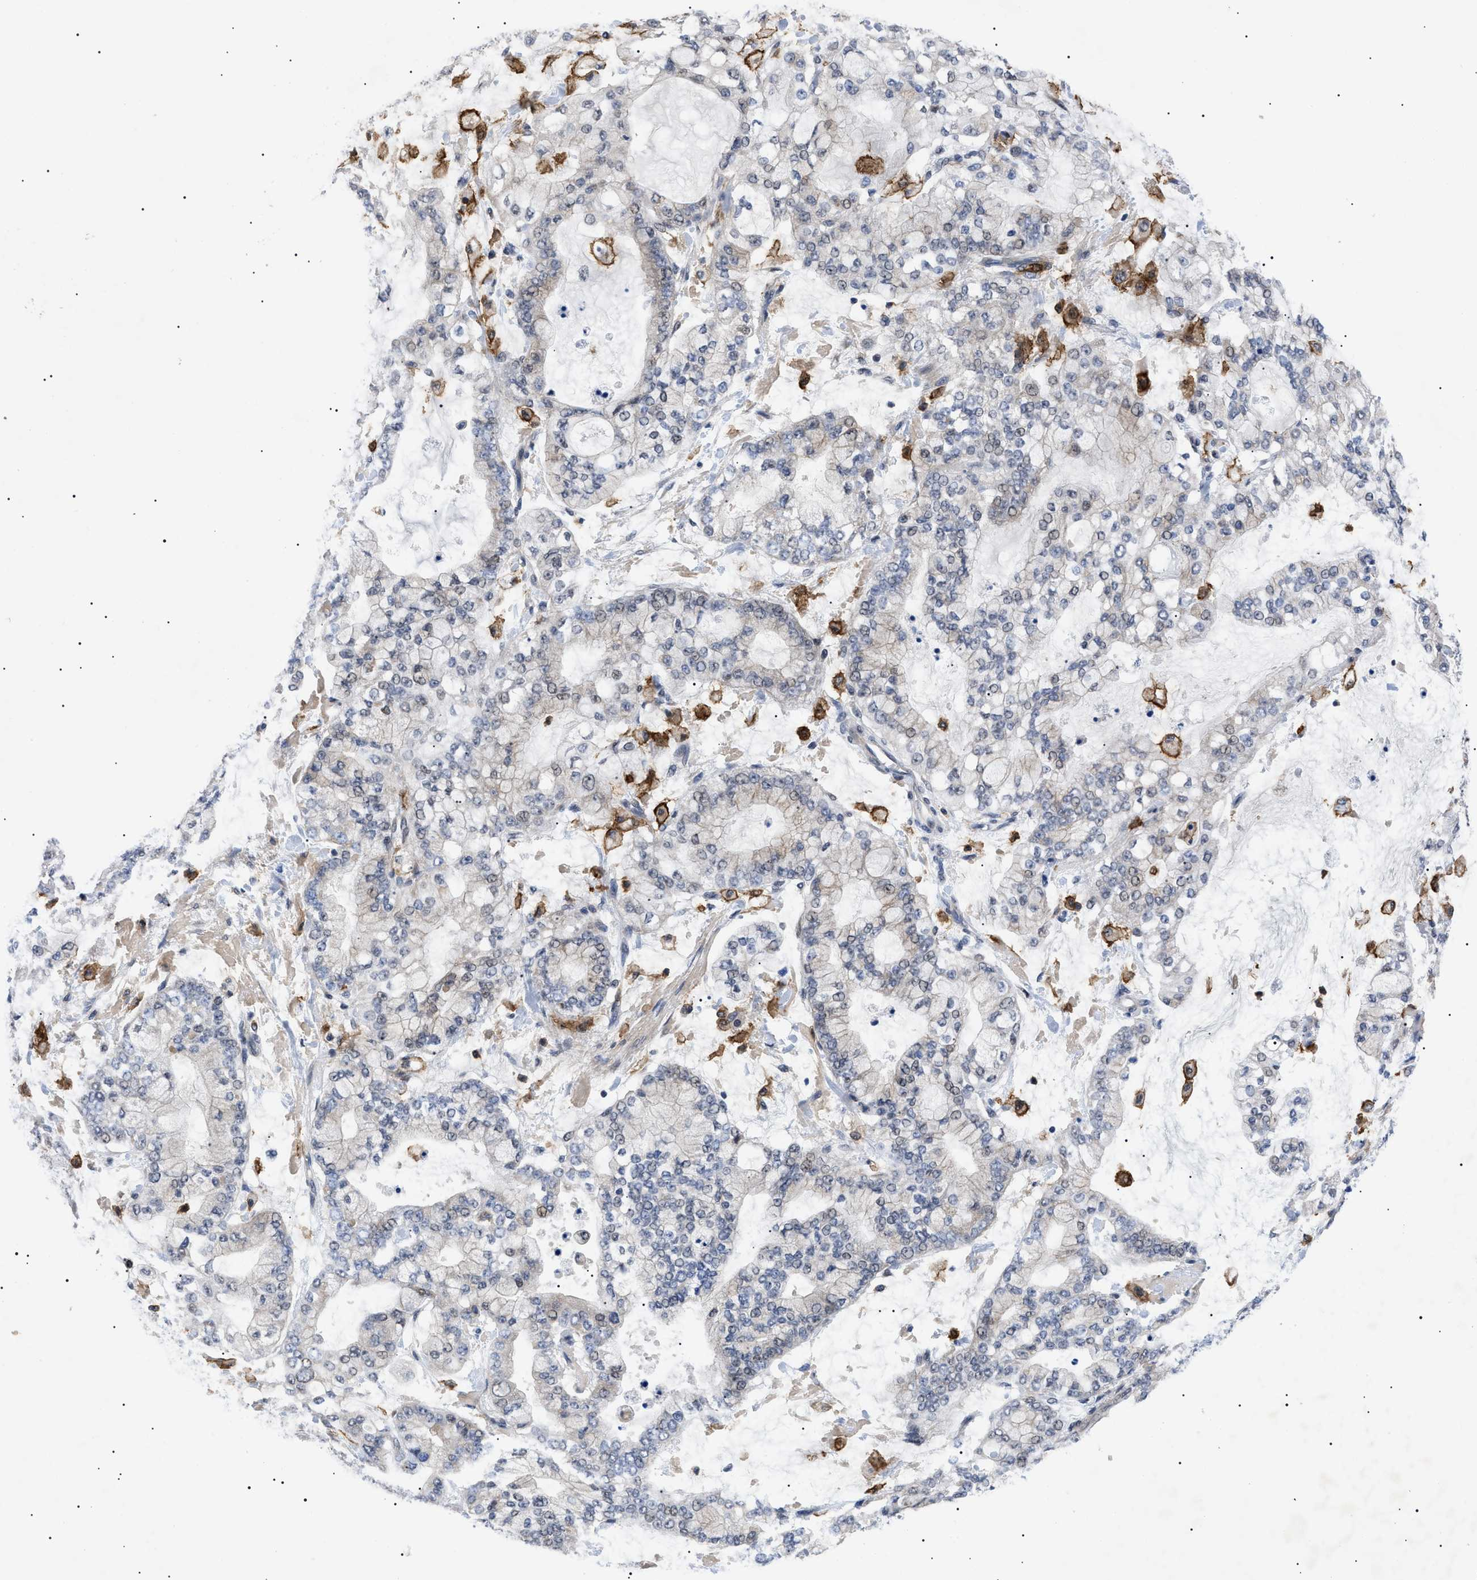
{"staining": {"intensity": "negative", "quantity": "none", "location": "none"}, "tissue": "stomach cancer", "cell_type": "Tumor cells", "image_type": "cancer", "snomed": [{"axis": "morphology", "description": "Normal tissue, NOS"}, {"axis": "morphology", "description": "Adenocarcinoma, NOS"}, {"axis": "topography", "description": "Stomach, upper"}, {"axis": "topography", "description": "Stomach"}], "caption": "DAB immunohistochemical staining of stomach adenocarcinoma demonstrates no significant positivity in tumor cells. (Stains: DAB immunohistochemistry (IHC) with hematoxylin counter stain, Microscopy: brightfield microscopy at high magnification).", "gene": "CD300A", "patient": {"sex": "male", "age": 76}}